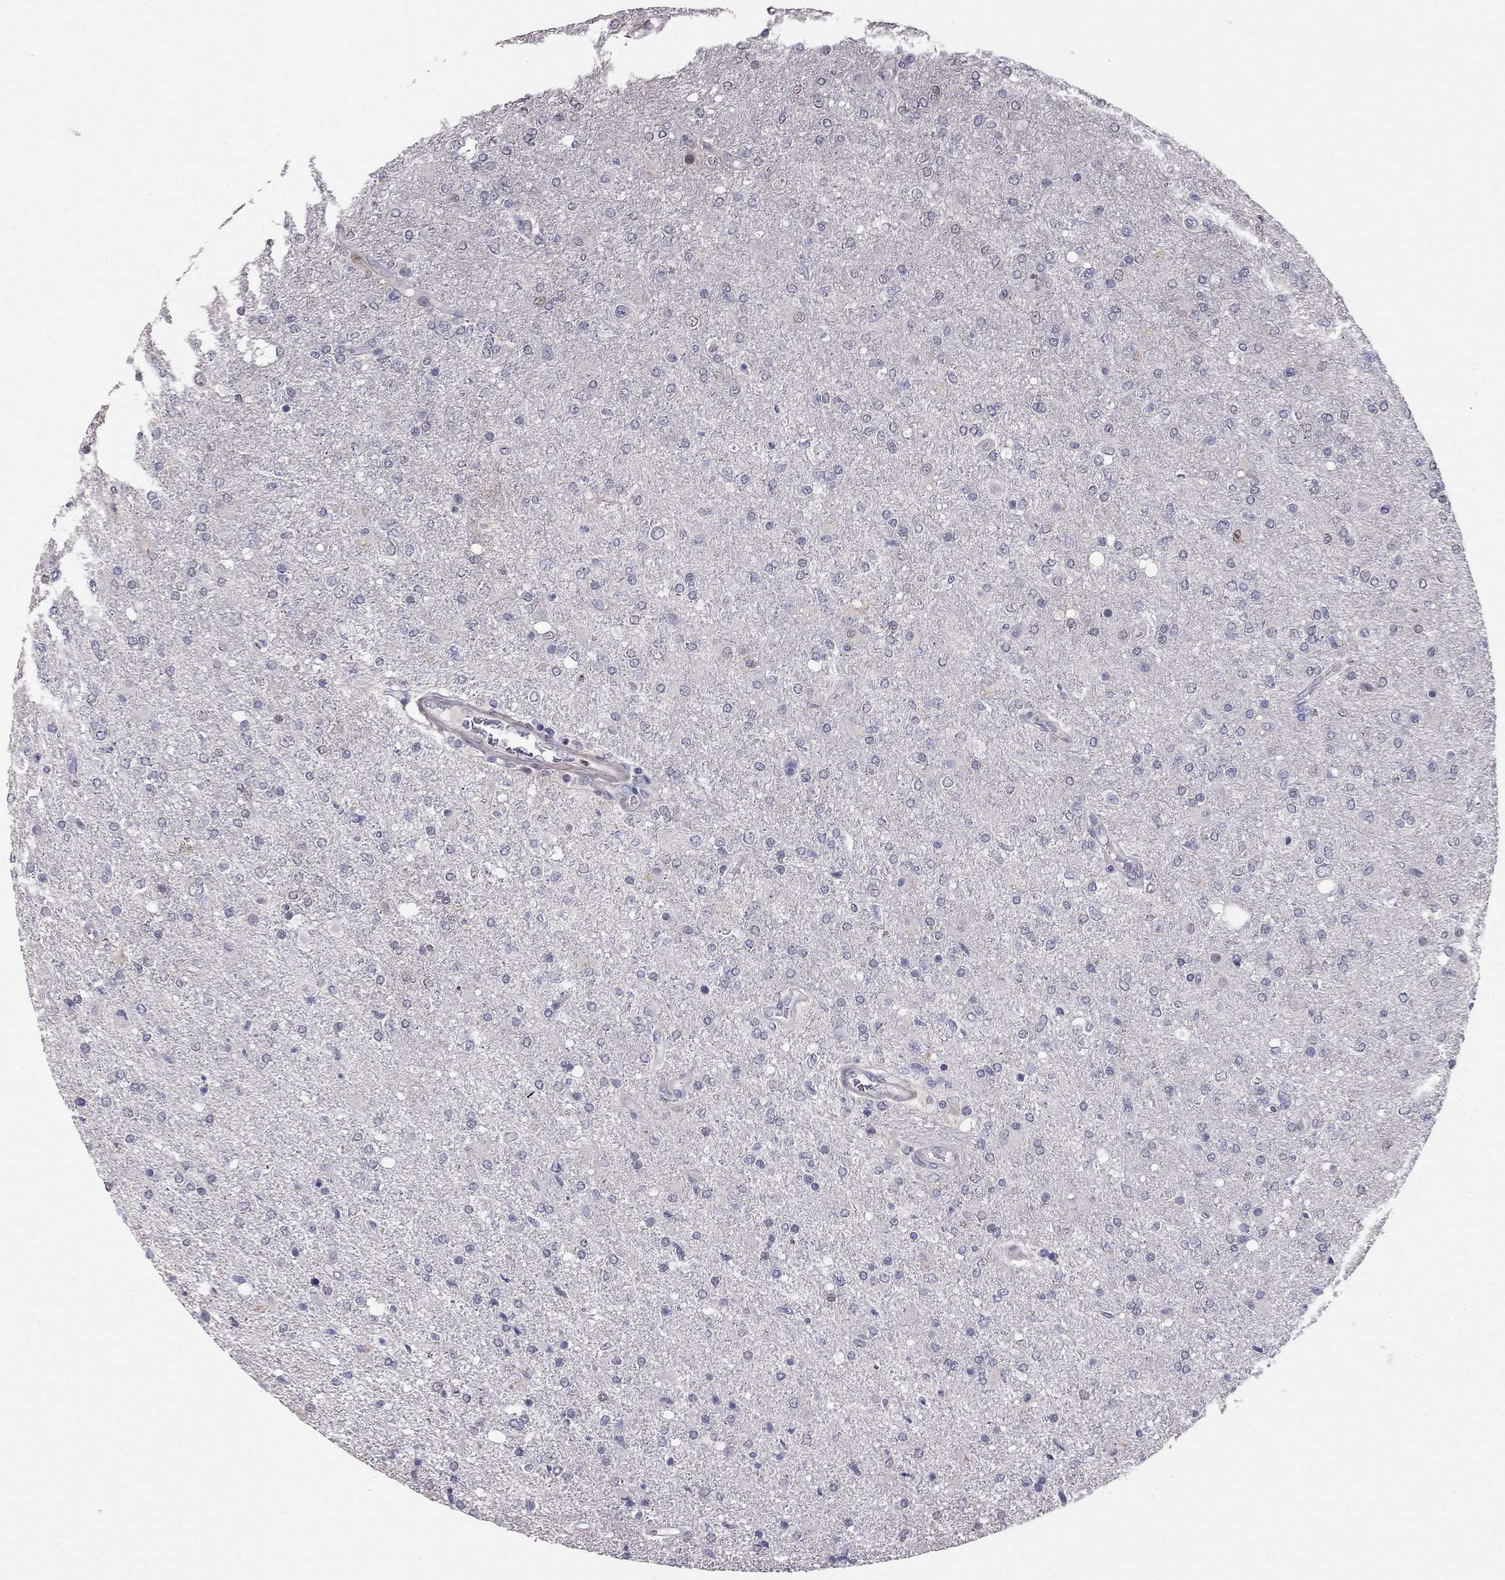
{"staining": {"intensity": "negative", "quantity": "none", "location": "none"}, "tissue": "glioma", "cell_type": "Tumor cells", "image_type": "cancer", "snomed": [{"axis": "morphology", "description": "Glioma, malignant, High grade"}, {"axis": "topography", "description": "Cerebral cortex"}], "caption": "Tumor cells show no significant positivity in glioma. (DAB immunohistochemistry, high magnification).", "gene": "LRRC39", "patient": {"sex": "male", "age": 70}}